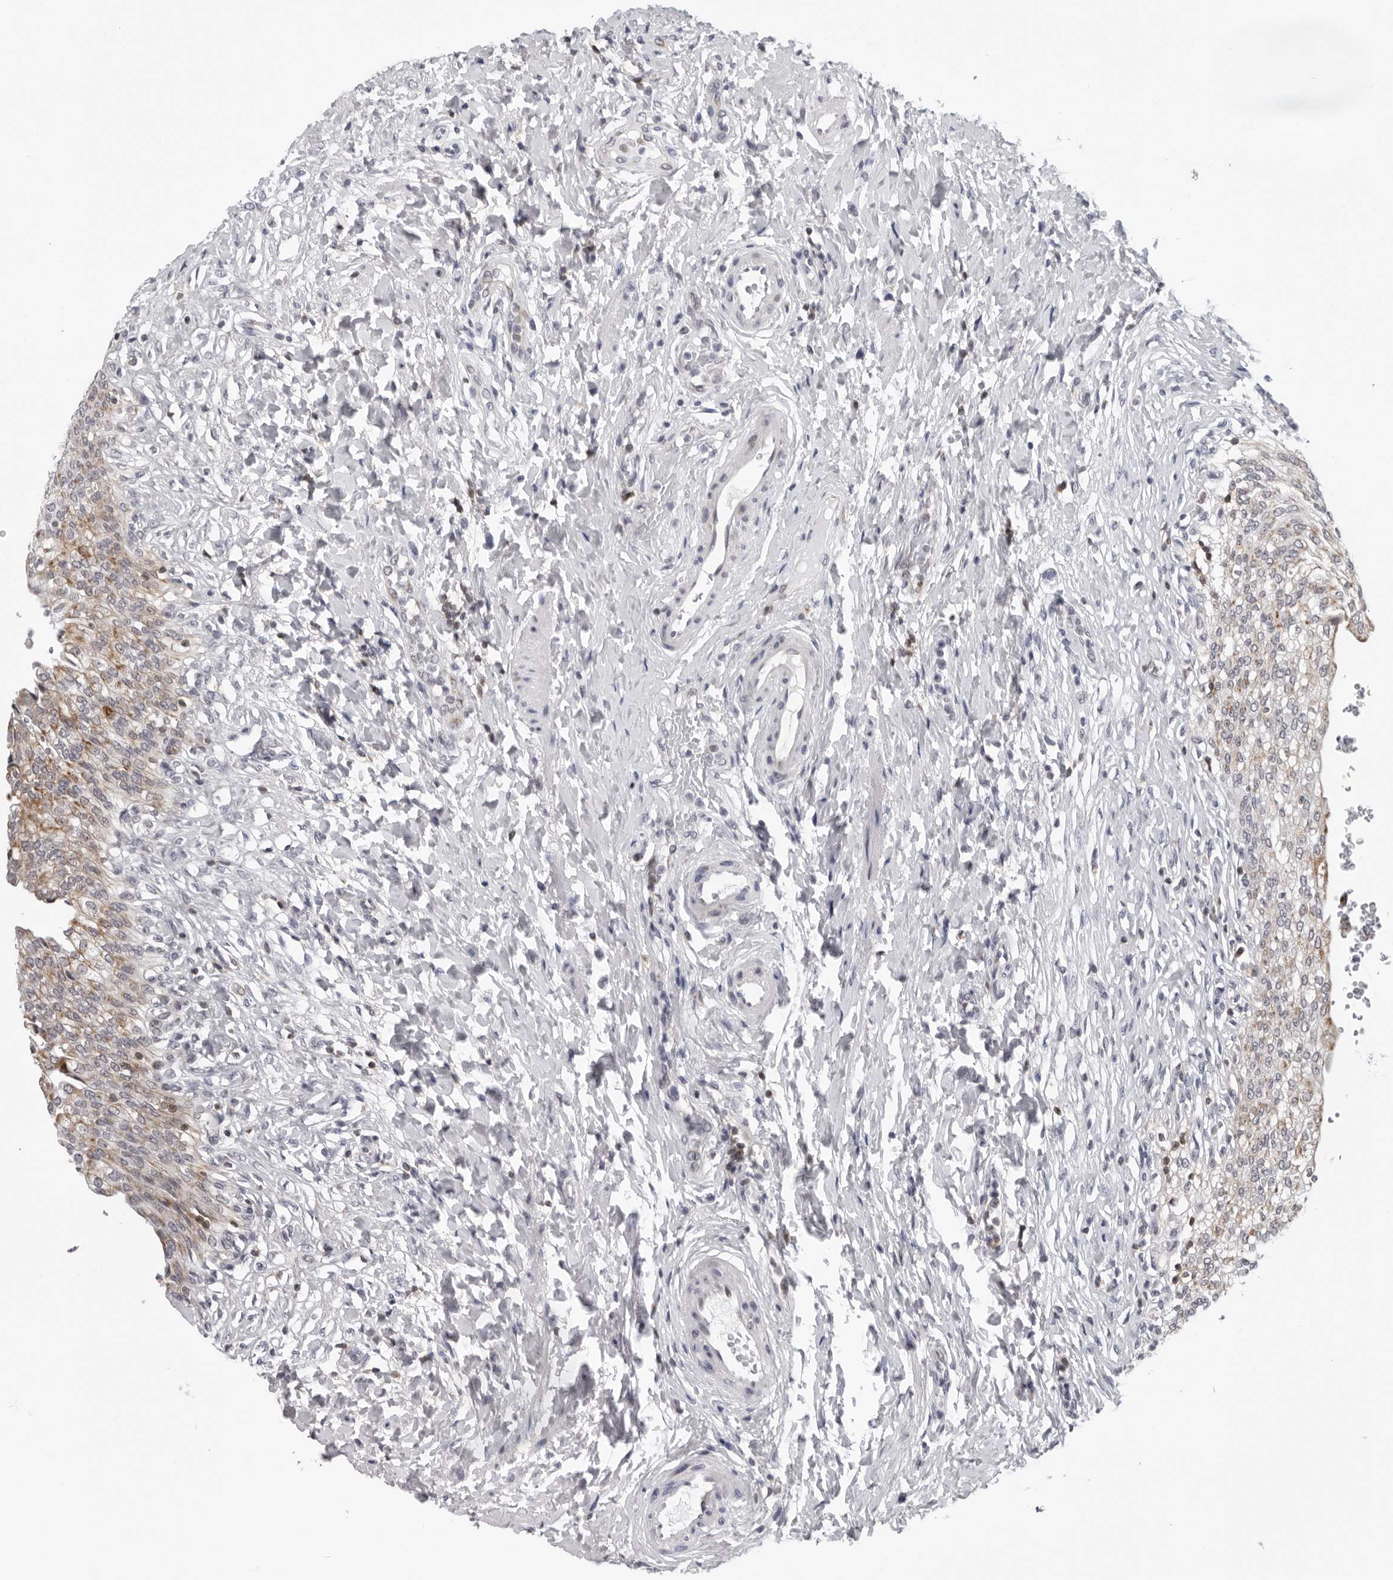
{"staining": {"intensity": "weak", "quantity": "25%-75%", "location": "cytoplasmic/membranous"}, "tissue": "urinary bladder", "cell_type": "Urothelial cells", "image_type": "normal", "snomed": [{"axis": "morphology", "description": "Urothelial carcinoma, High grade"}, {"axis": "topography", "description": "Urinary bladder"}], "caption": "An immunohistochemistry (IHC) micrograph of normal tissue is shown. Protein staining in brown shows weak cytoplasmic/membranous positivity in urinary bladder within urothelial cells. Immunohistochemistry (ihc) stains the protein of interest in brown and the nuclei are stained blue.", "gene": "CPT2", "patient": {"sex": "male", "age": 46}}